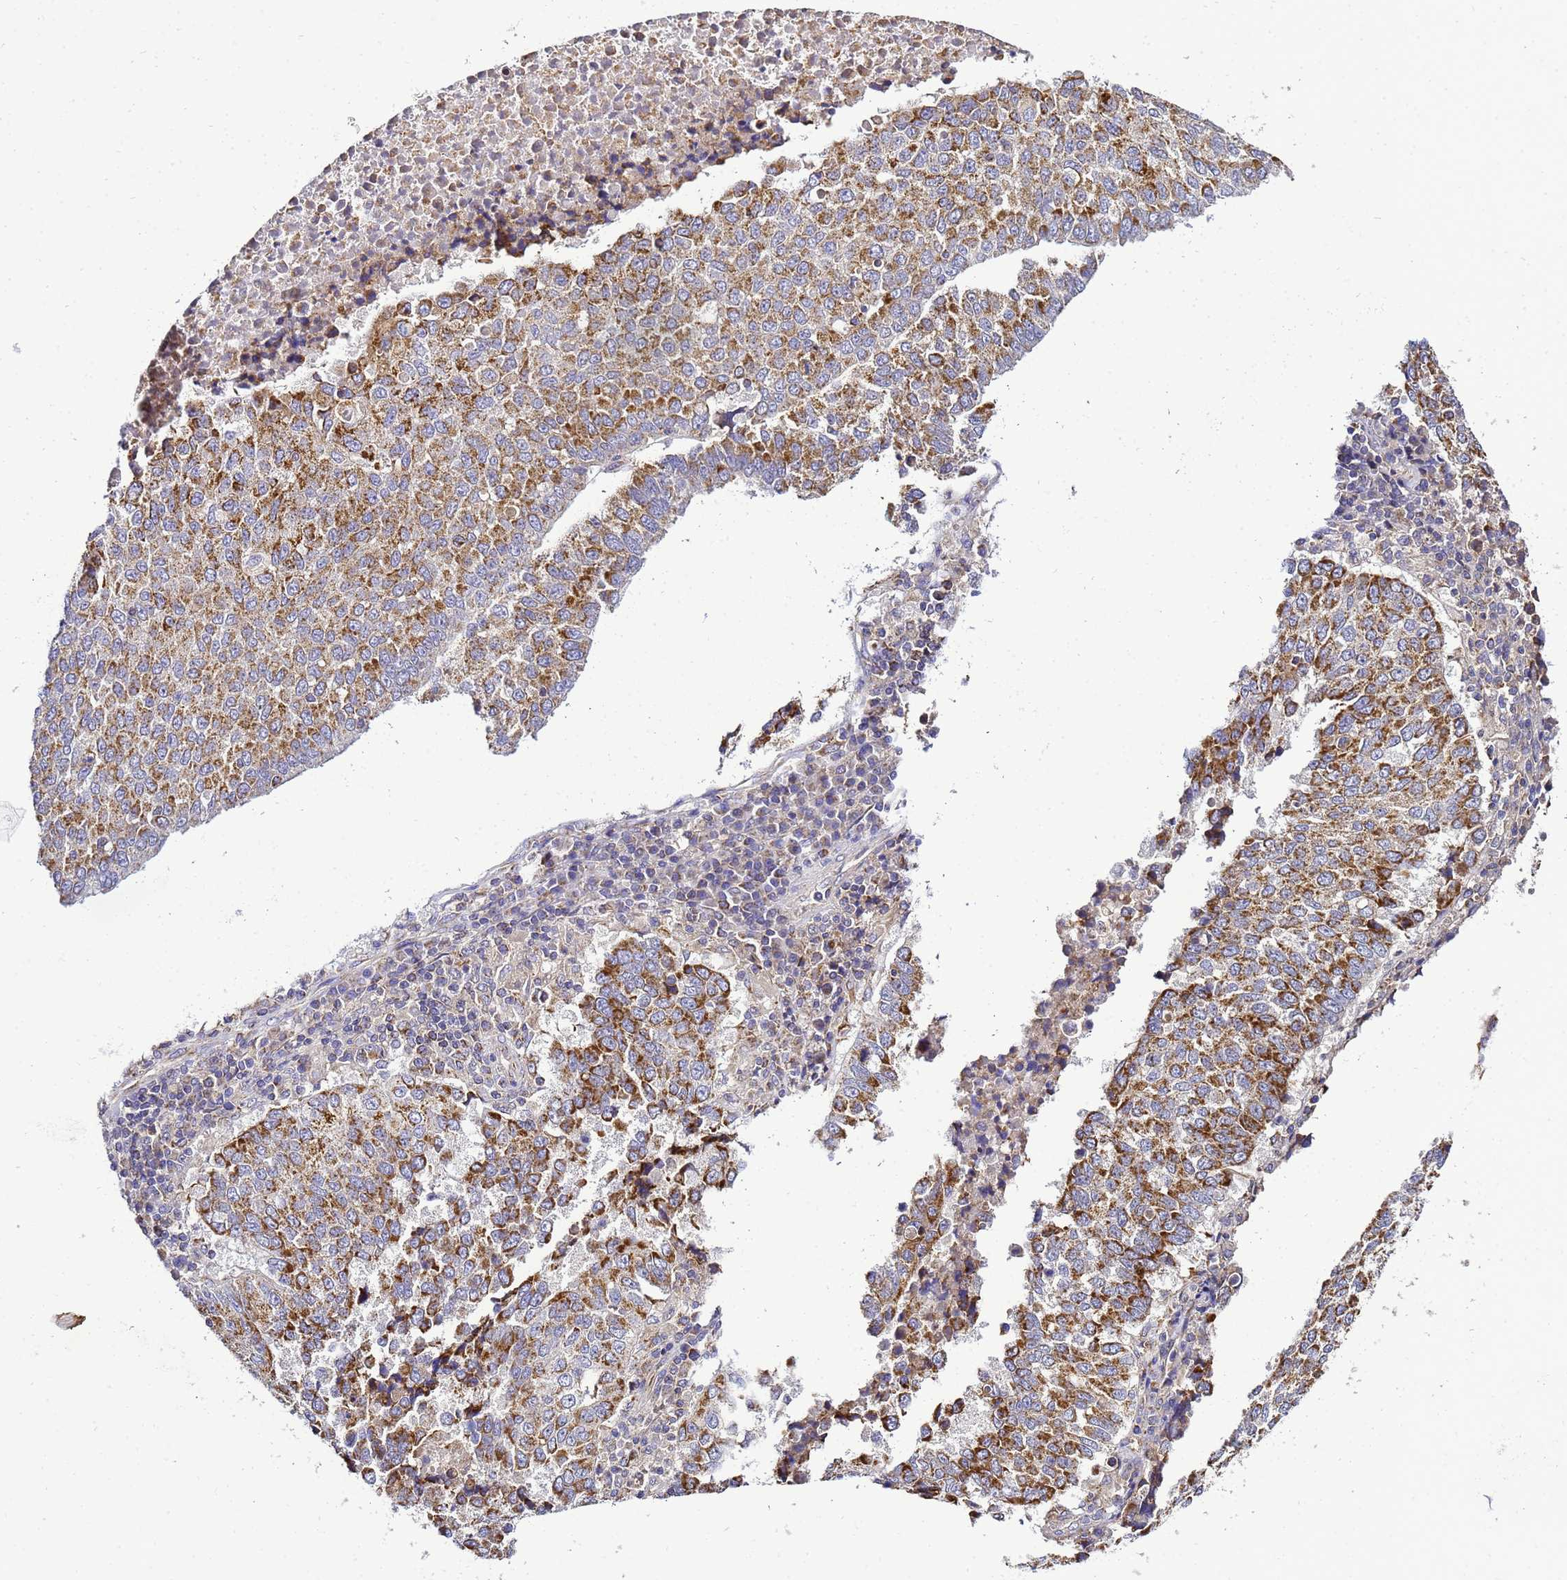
{"staining": {"intensity": "moderate", "quantity": ">75%", "location": "cytoplasmic/membranous"}, "tissue": "lung cancer", "cell_type": "Tumor cells", "image_type": "cancer", "snomed": [{"axis": "morphology", "description": "Squamous cell carcinoma, NOS"}, {"axis": "topography", "description": "Lung"}], "caption": "Immunohistochemical staining of human lung cancer displays medium levels of moderate cytoplasmic/membranous positivity in approximately >75% of tumor cells.", "gene": "HIGD2A", "patient": {"sex": "male", "age": 73}}